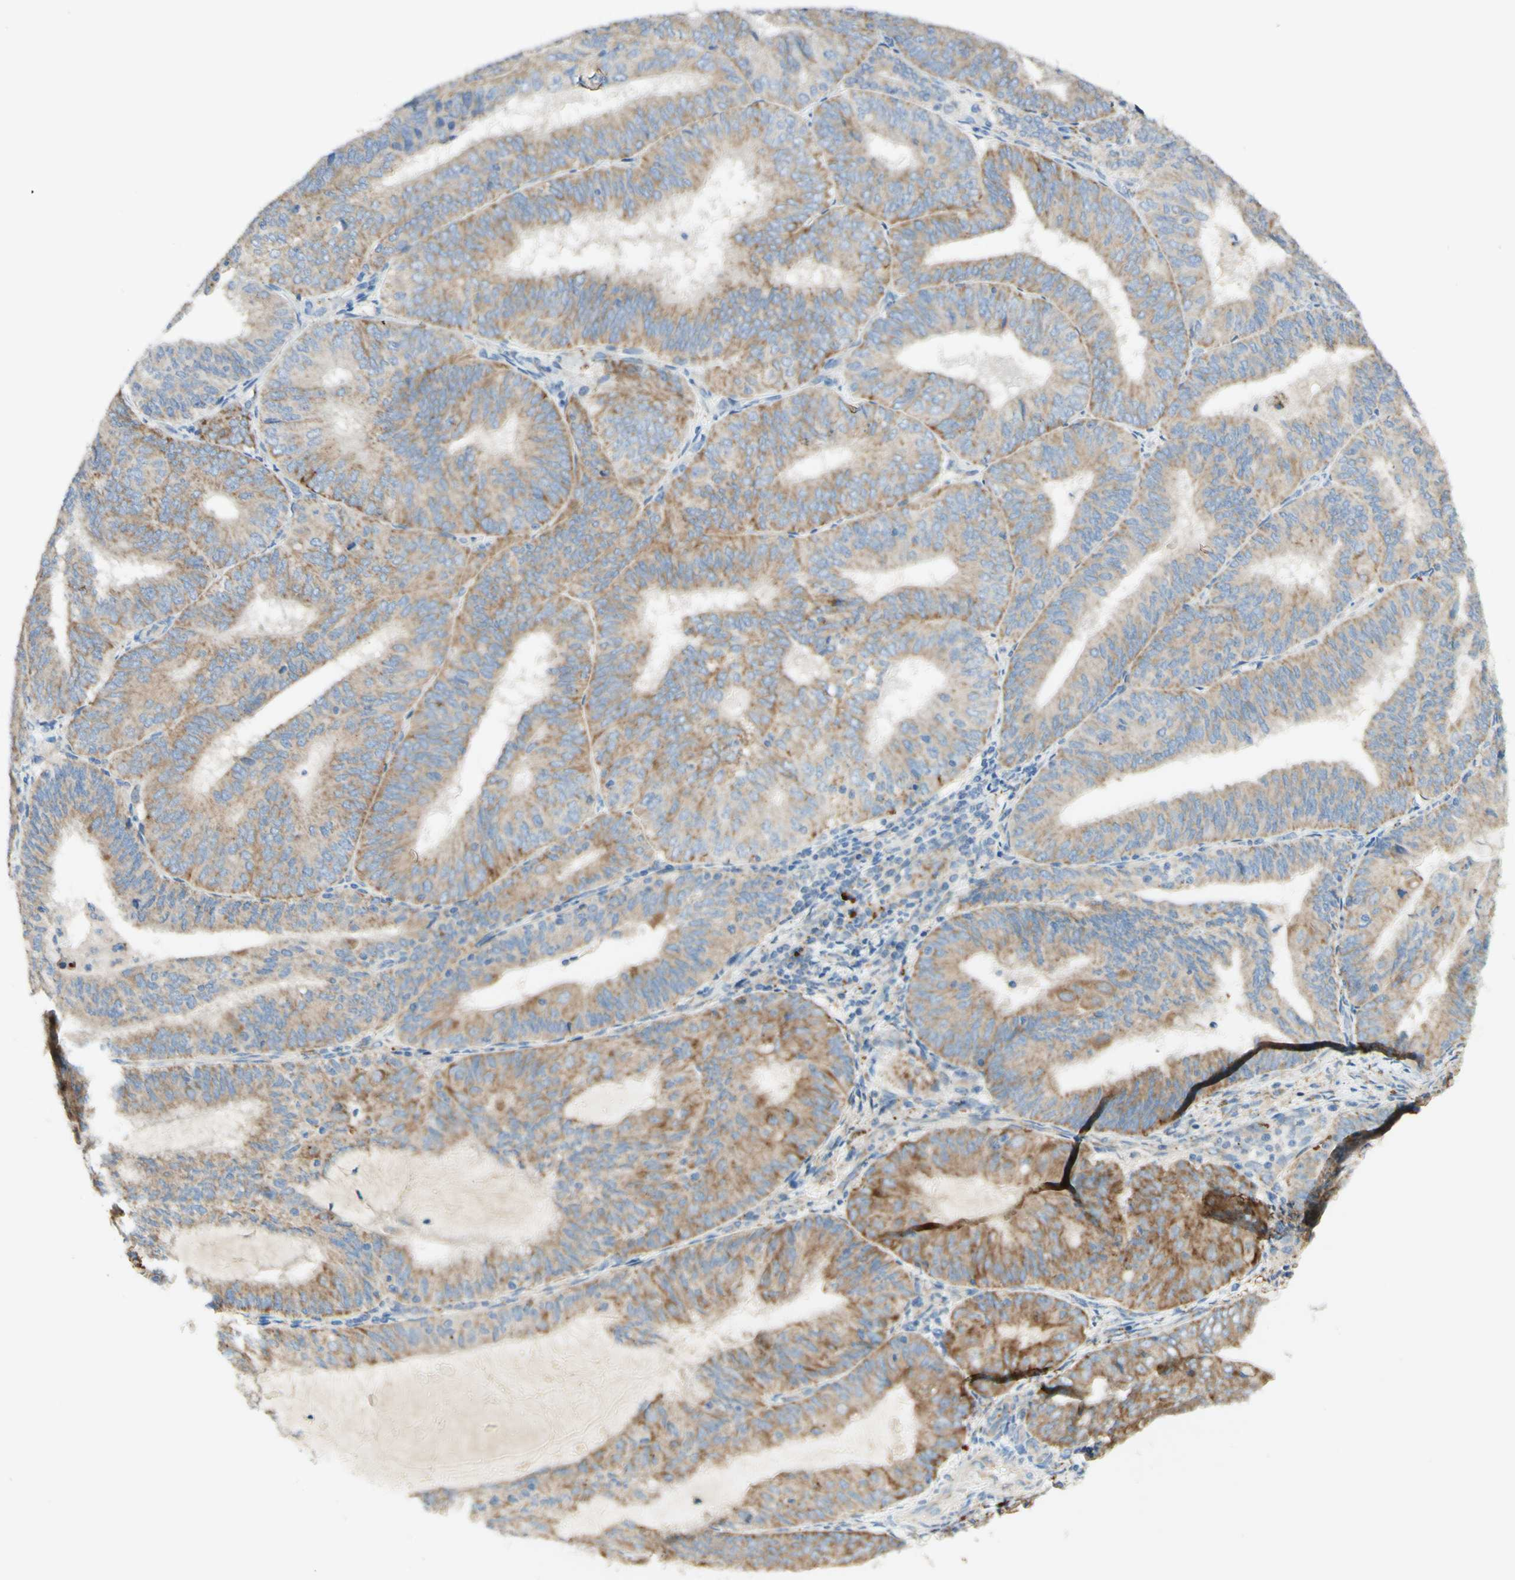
{"staining": {"intensity": "moderate", "quantity": ">75%", "location": "cytoplasmic/membranous"}, "tissue": "endometrial cancer", "cell_type": "Tumor cells", "image_type": "cancer", "snomed": [{"axis": "morphology", "description": "Adenocarcinoma, NOS"}, {"axis": "topography", "description": "Endometrium"}], "caption": "The photomicrograph reveals immunohistochemical staining of endometrial adenocarcinoma. There is moderate cytoplasmic/membranous expression is appreciated in approximately >75% of tumor cells. (DAB (3,3'-diaminobenzidine) IHC, brown staining for protein, blue staining for nuclei).", "gene": "ARMC10", "patient": {"sex": "female", "age": 81}}